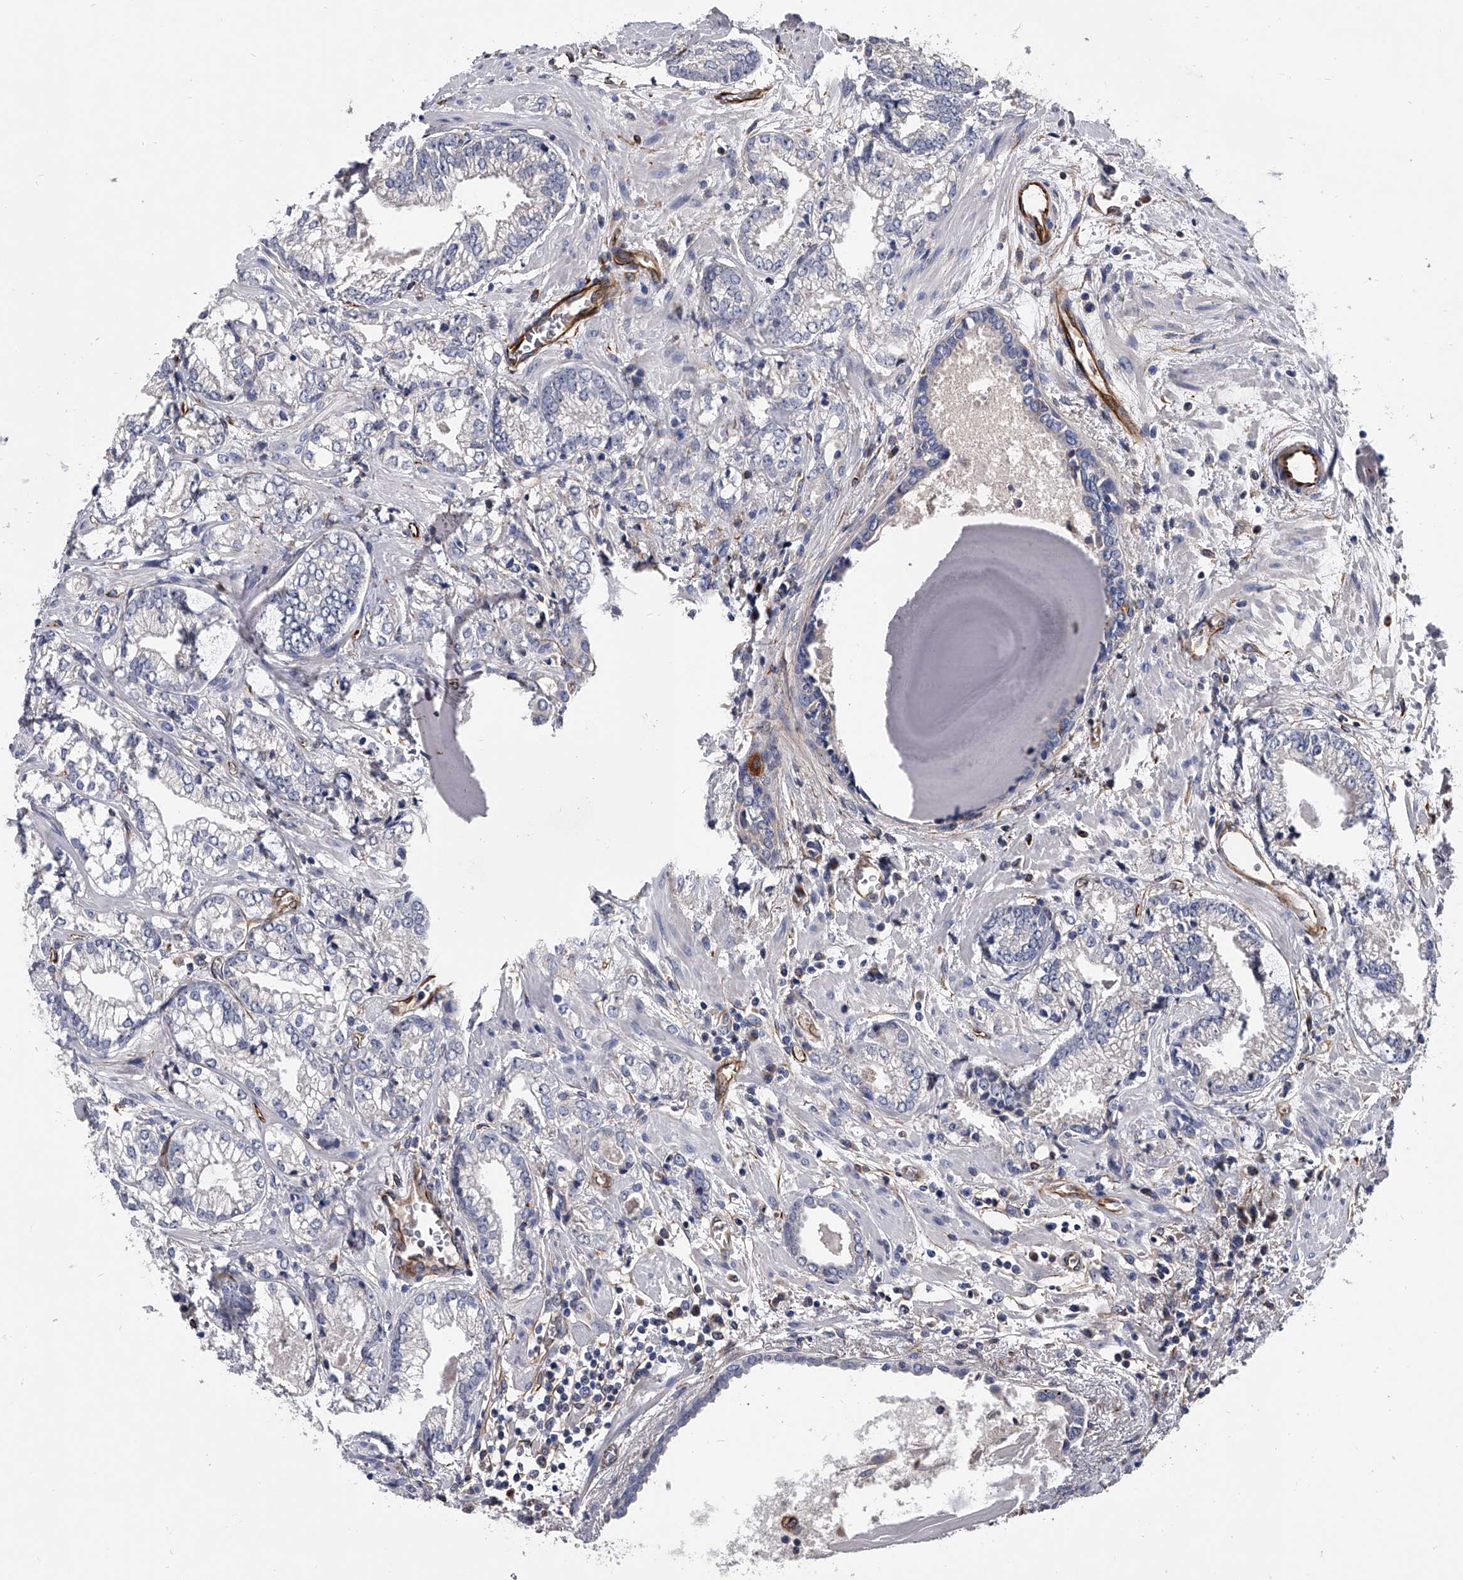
{"staining": {"intensity": "negative", "quantity": "none", "location": "none"}, "tissue": "prostate cancer", "cell_type": "Tumor cells", "image_type": "cancer", "snomed": [{"axis": "morphology", "description": "Normal morphology"}, {"axis": "morphology", "description": "Adenocarcinoma, Low grade"}, {"axis": "topography", "description": "Prostate"}], "caption": "This is an immunohistochemistry micrograph of human prostate cancer. There is no expression in tumor cells.", "gene": "EFCAB7", "patient": {"sex": "male", "age": 72}}